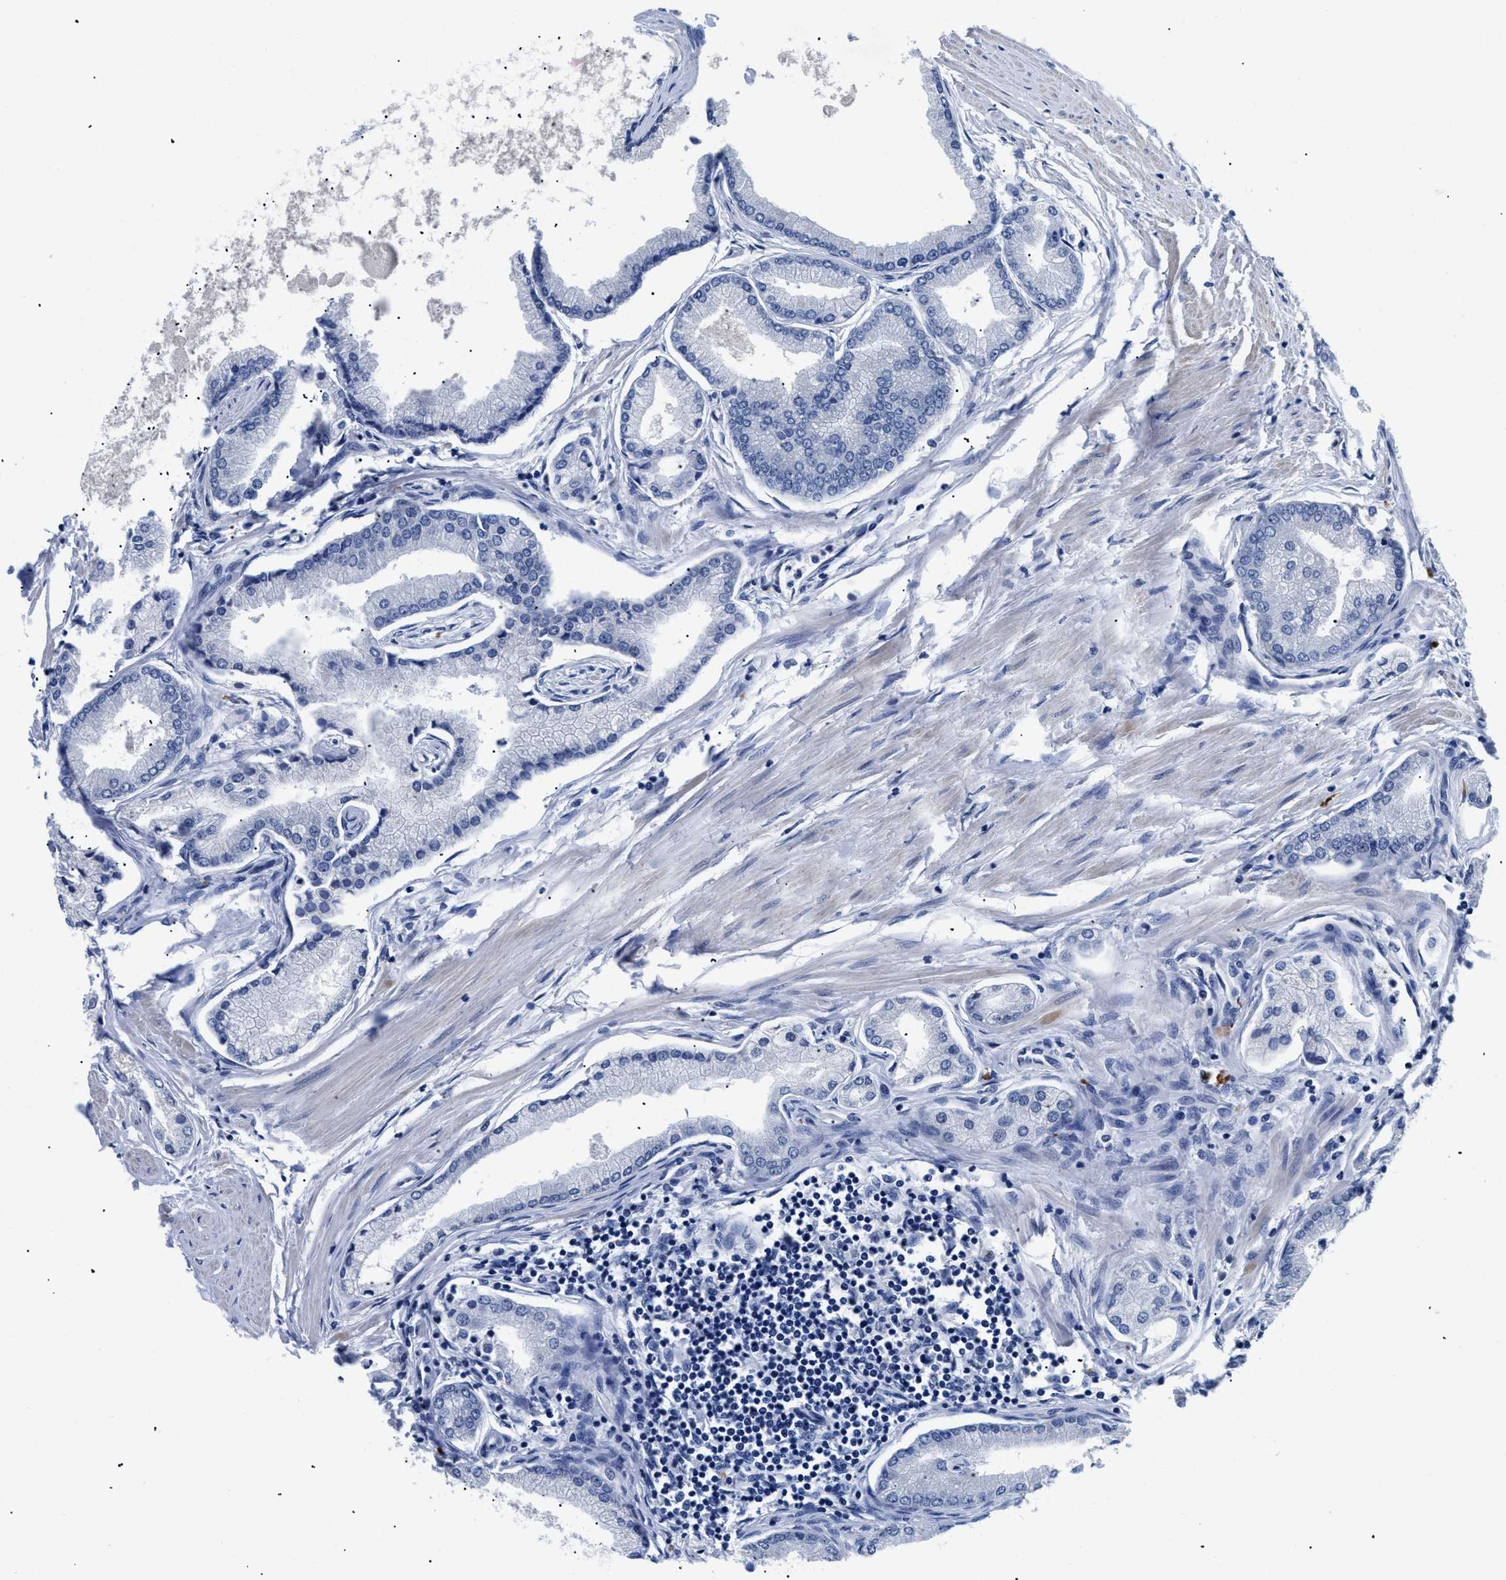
{"staining": {"intensity": "negative", "quantity": "none", "location": "none"}, "tissue": "prostate cancer", "cell_type": "Tumor cells", "image_type": "cancer", "snomed": [{"axis": "morphology", "description": "Adenocarcinoma, High grade"}, {"axis": "topography", "description": "Prostate"}], "caption": "Tumor cells are negative for protein expression in human prostate high-grade adenocarcinoma.", "gene": "TMEM68", "patient": {"sex": "male", "age": 61}}